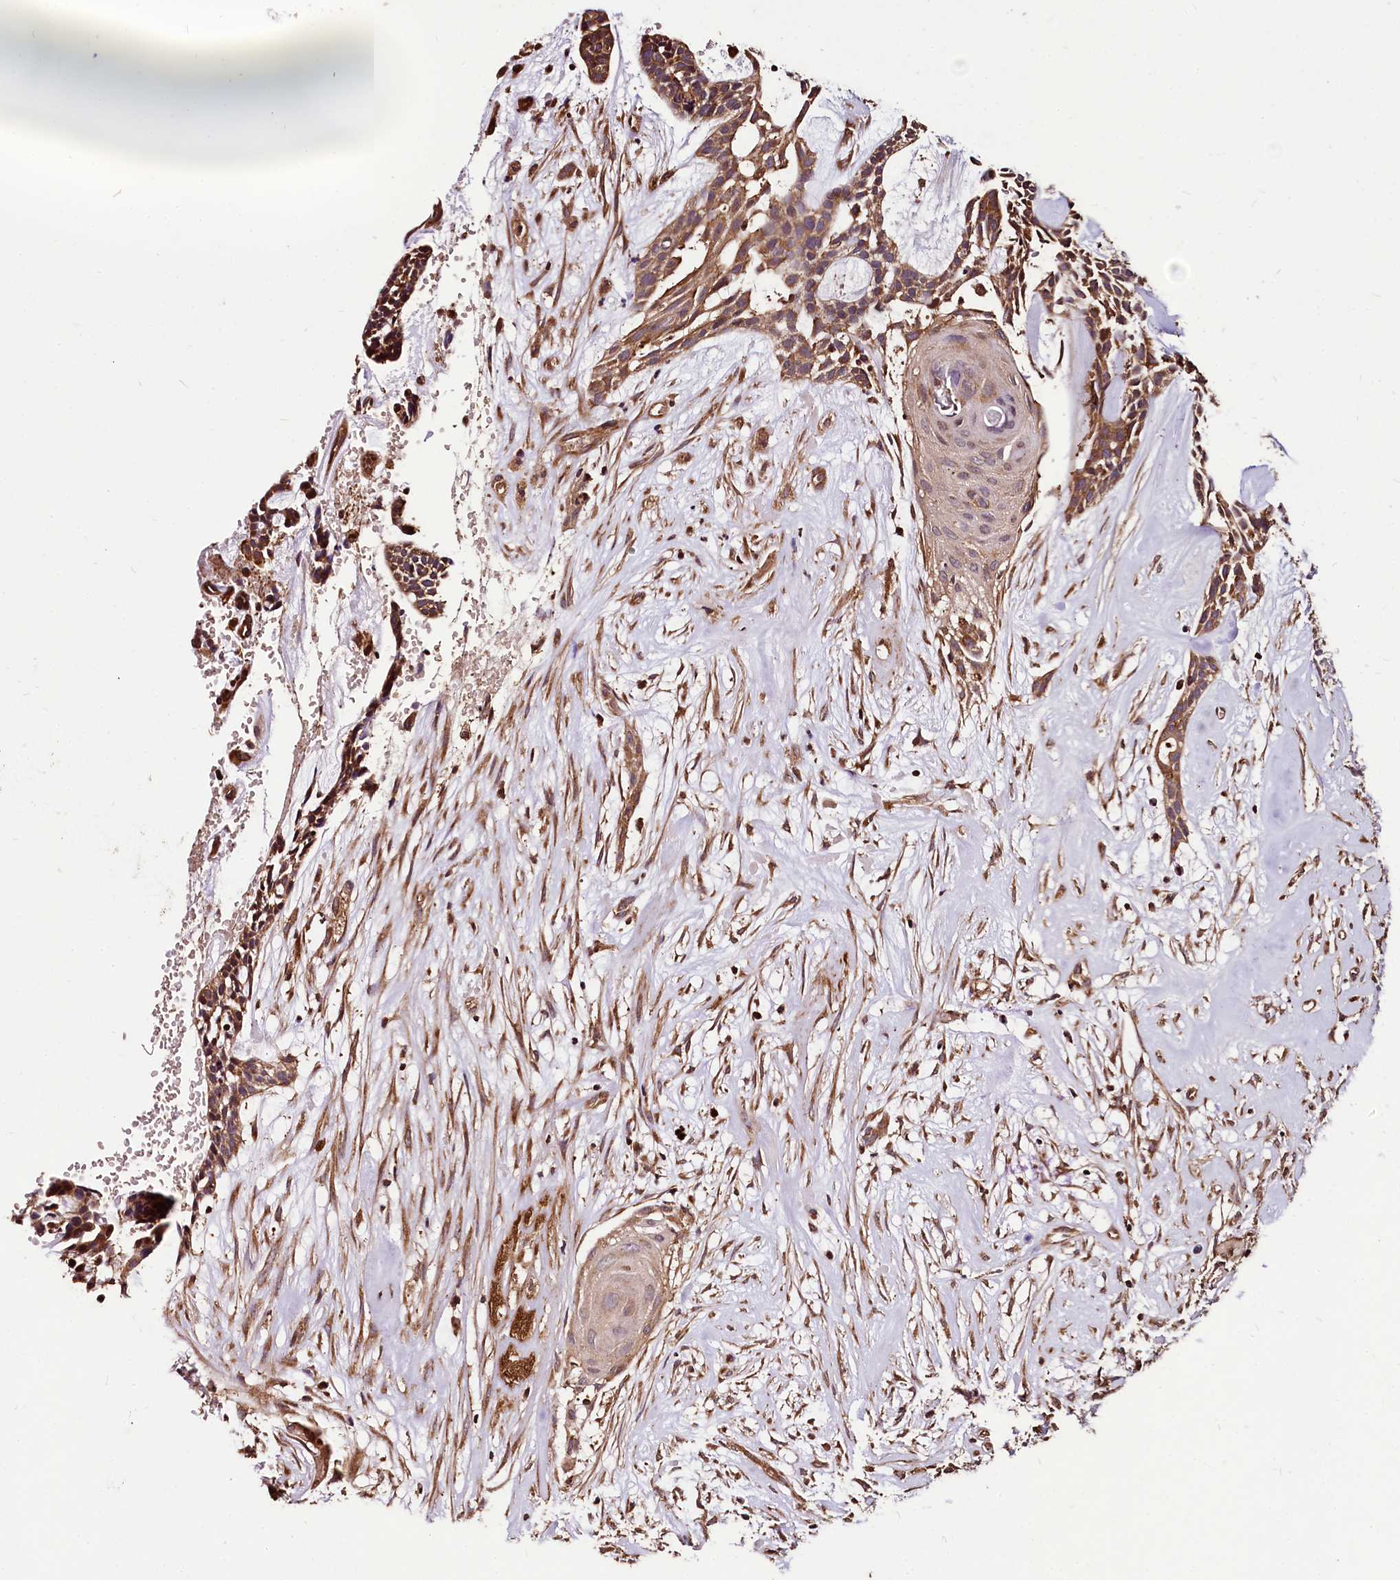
{"staining": {"intensity": "moderate", "quantity": ">75%", "location": "cytoplasmic/membranous"}, "tissue": "head and neck cancer", "cell_type": "Tumor cells", "image_type": "cancer", "snomed": [{"axis": "morphology", "description": "Adenocarcinoma, NOS"}, {"axis": "topography", "description": "Subcutis"}, {"axis": "topography", "description": "Head-Neck"}], "caption": "Head and neck adenocarcinoma stained for a protein (brown) shows moderate cytoplasmic/membranous positive positivity in approximately >75% of tumor cells.", "gene": "LRSAM1", "patient": {"sex": "female", "age": 73}}